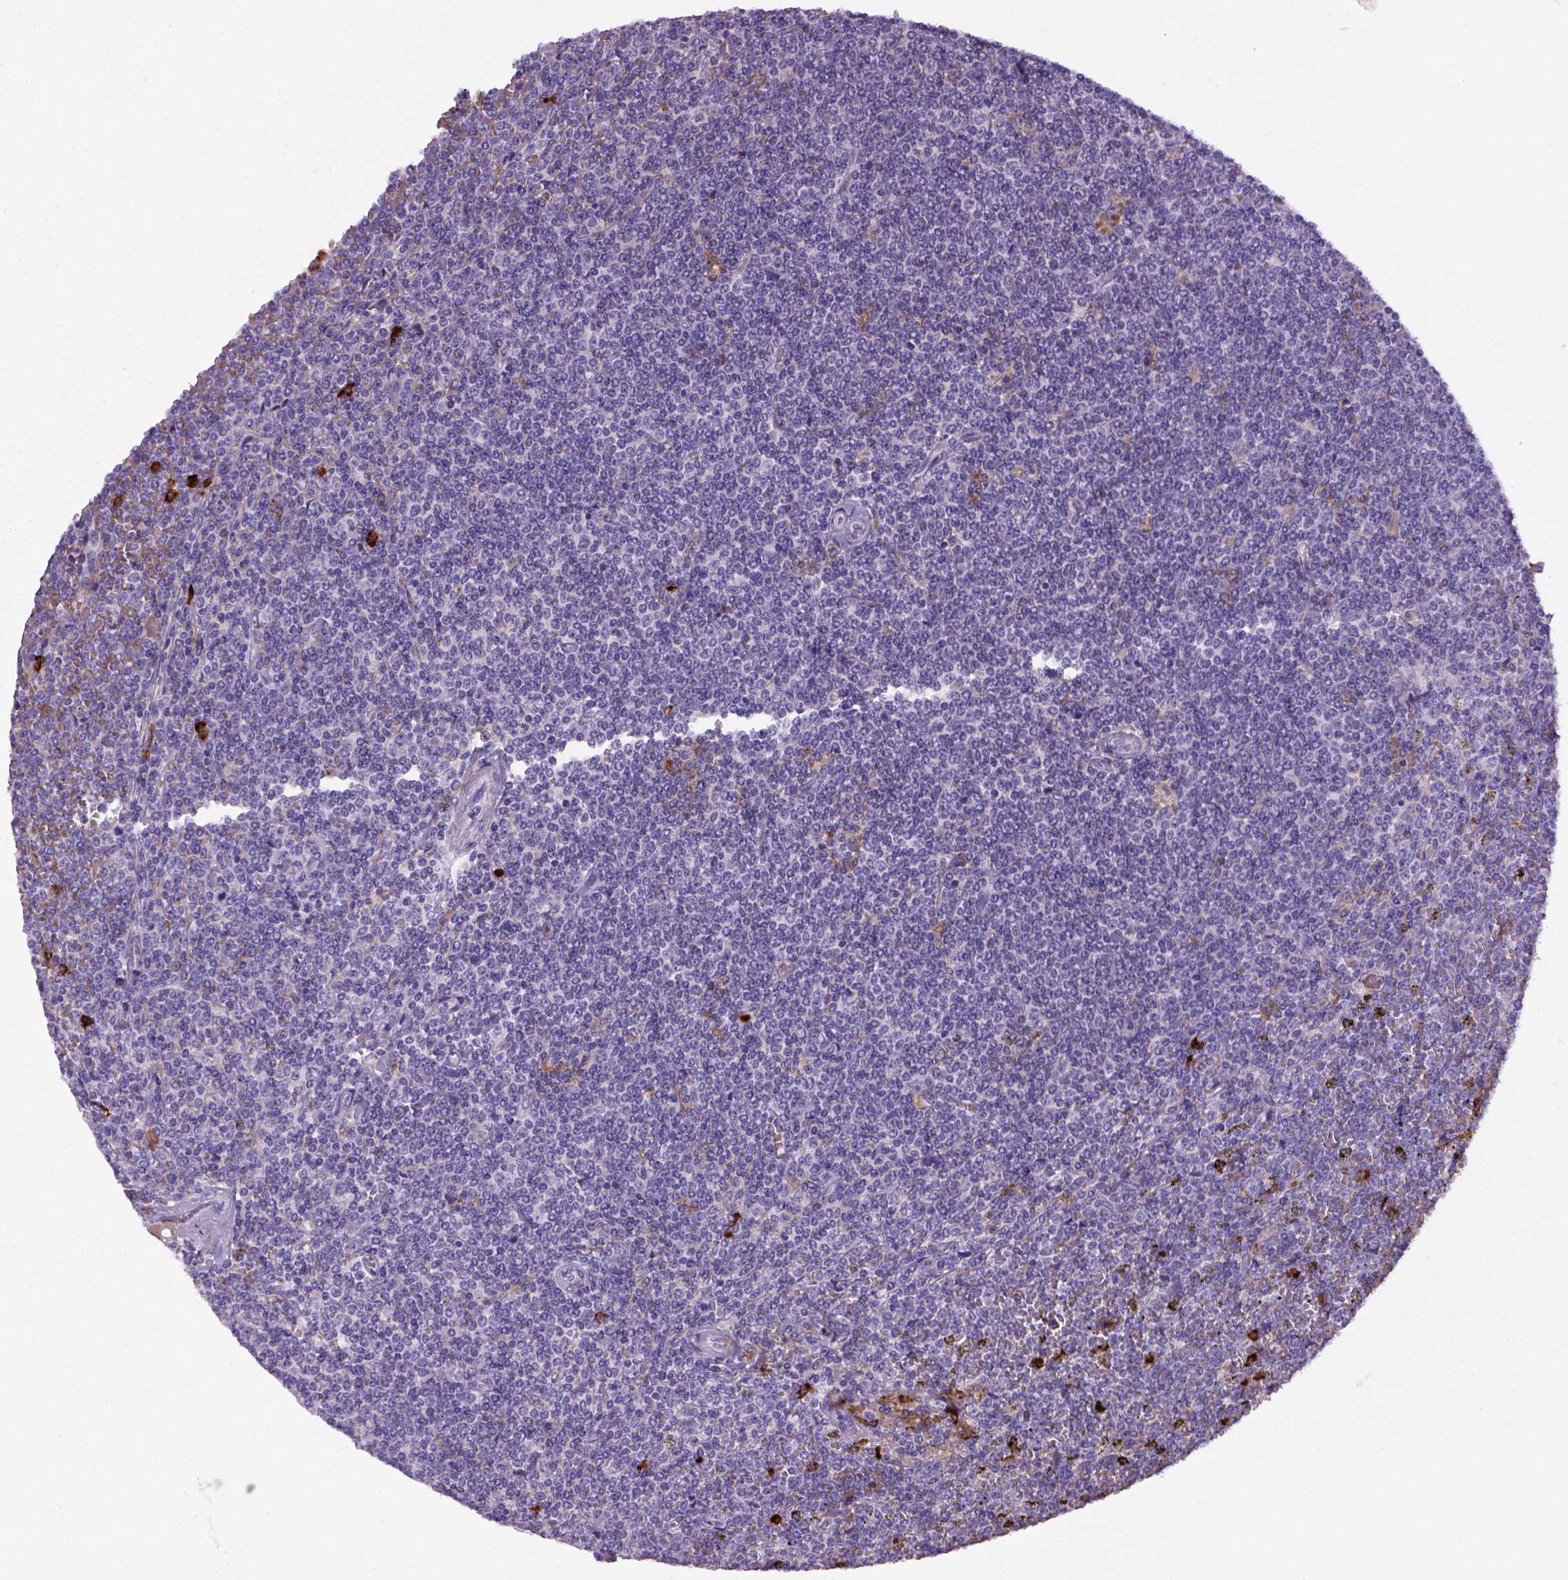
{"staining": {"intensity": "negative", "quantity": "none", "location": "none"}, "tissue": "lymphoma", "cell_type": "Tumor cells", "image_type": "cancer", "snomed": [{"axis": "morphology", "description": "Malignant lymphoma, non-Hodgkin's type, Low grade"}, {"axis": "topography", "description": "Spleen"}], "caption": "DAB immunohistochemical staining of low-grade malignant lymphoma, non-Hodgkin's type reveals no significant positivity in tumor cells. The staining was performed using DAB (3,3'-diaminobenzidine) to visualize the protein expression in brown, while the nuclei were stained in blue with hematoxylin (Magnification: 20x).", "gene": "CD14", "patient": {"sex": "female", "age": 19}}